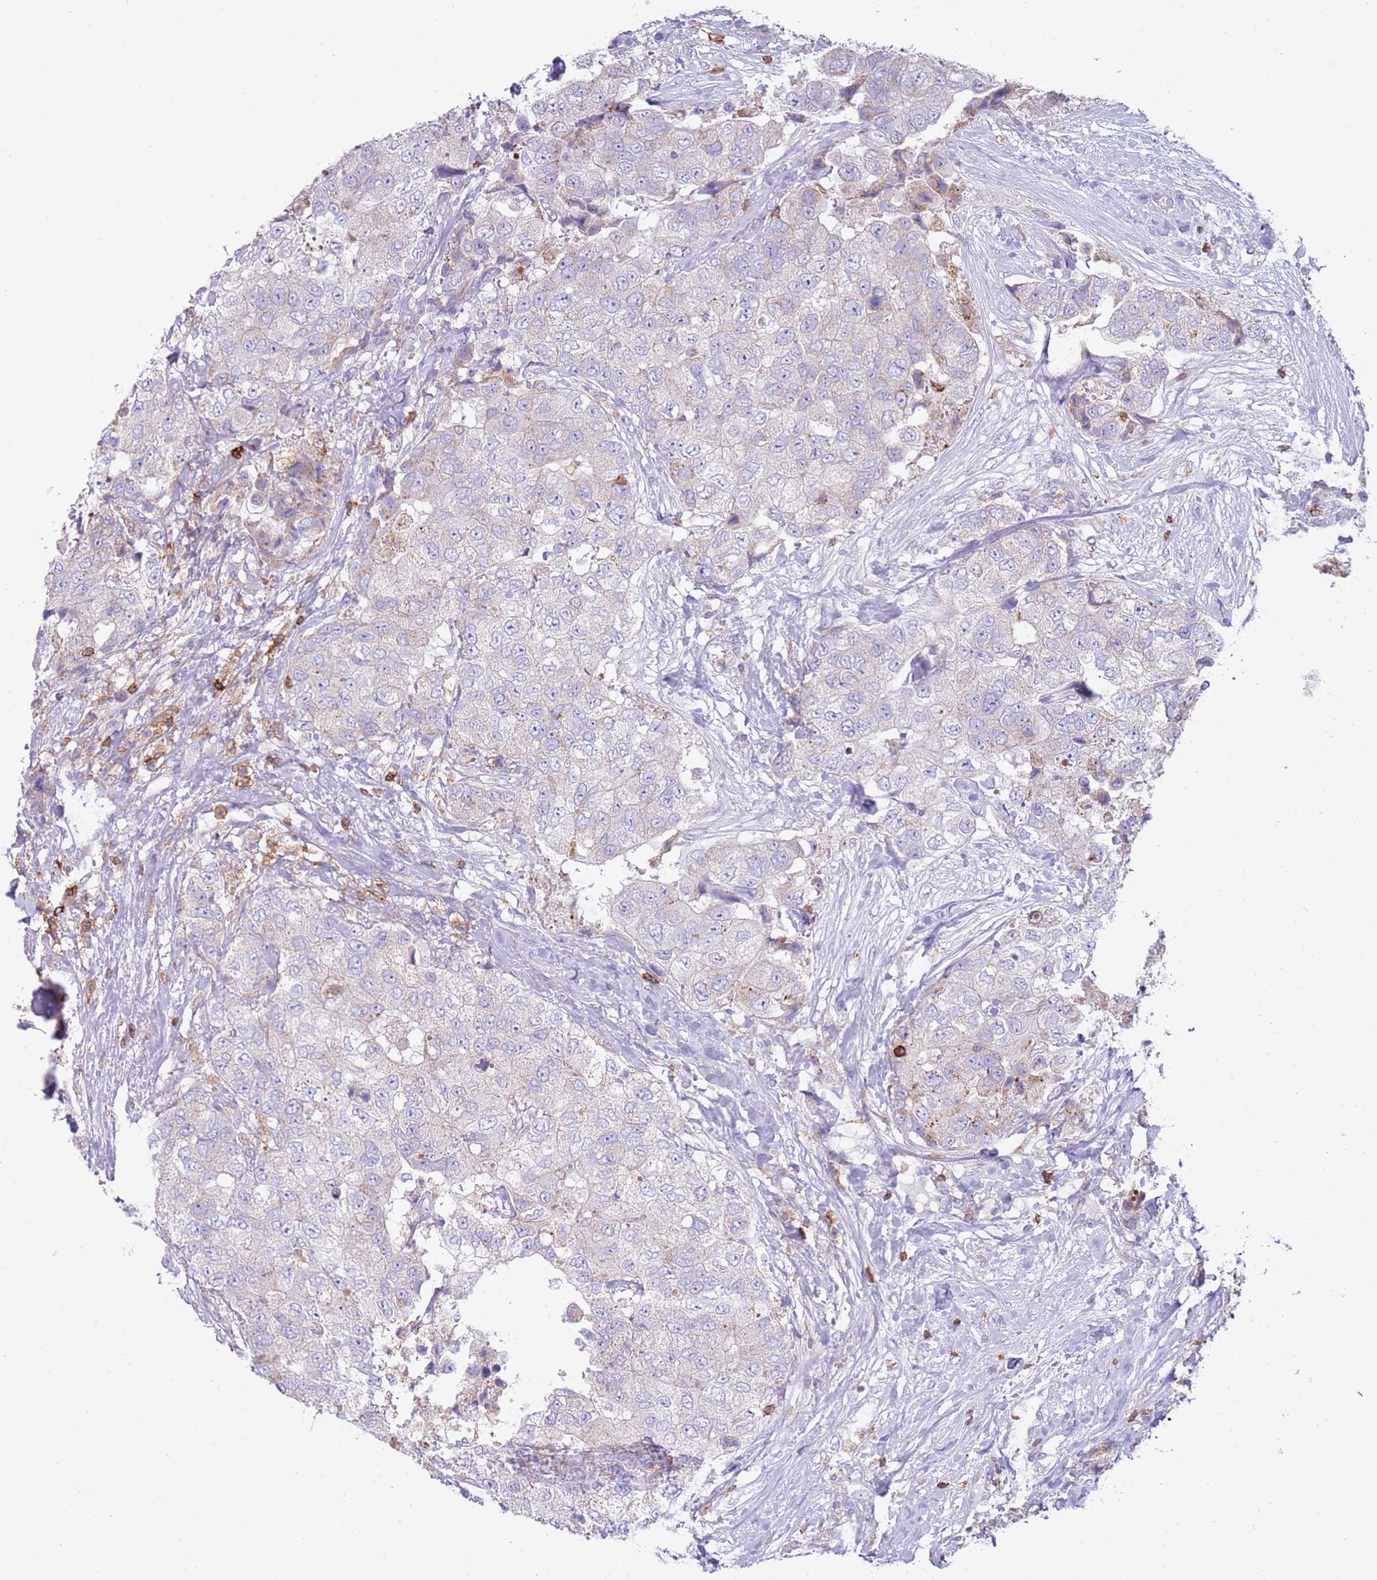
{"staining": {"intensity": "negative", "quantity": "none", "location": "none"}, "tissue": "breast cancer", "cell_type": "Tumor cells", "image_type": "cancer", "snomed": [{"axis": "morphology", "description": "Duct carcinoma"}, {"axis": "topography", "description": "Breast"}], "caption": "An immunohistochemistry image of breast cancer is shown. There is no staining in tumor cells of breast cancer.", "gene": "TTPAL", "patient": {"sex": "female", "age": 62}}